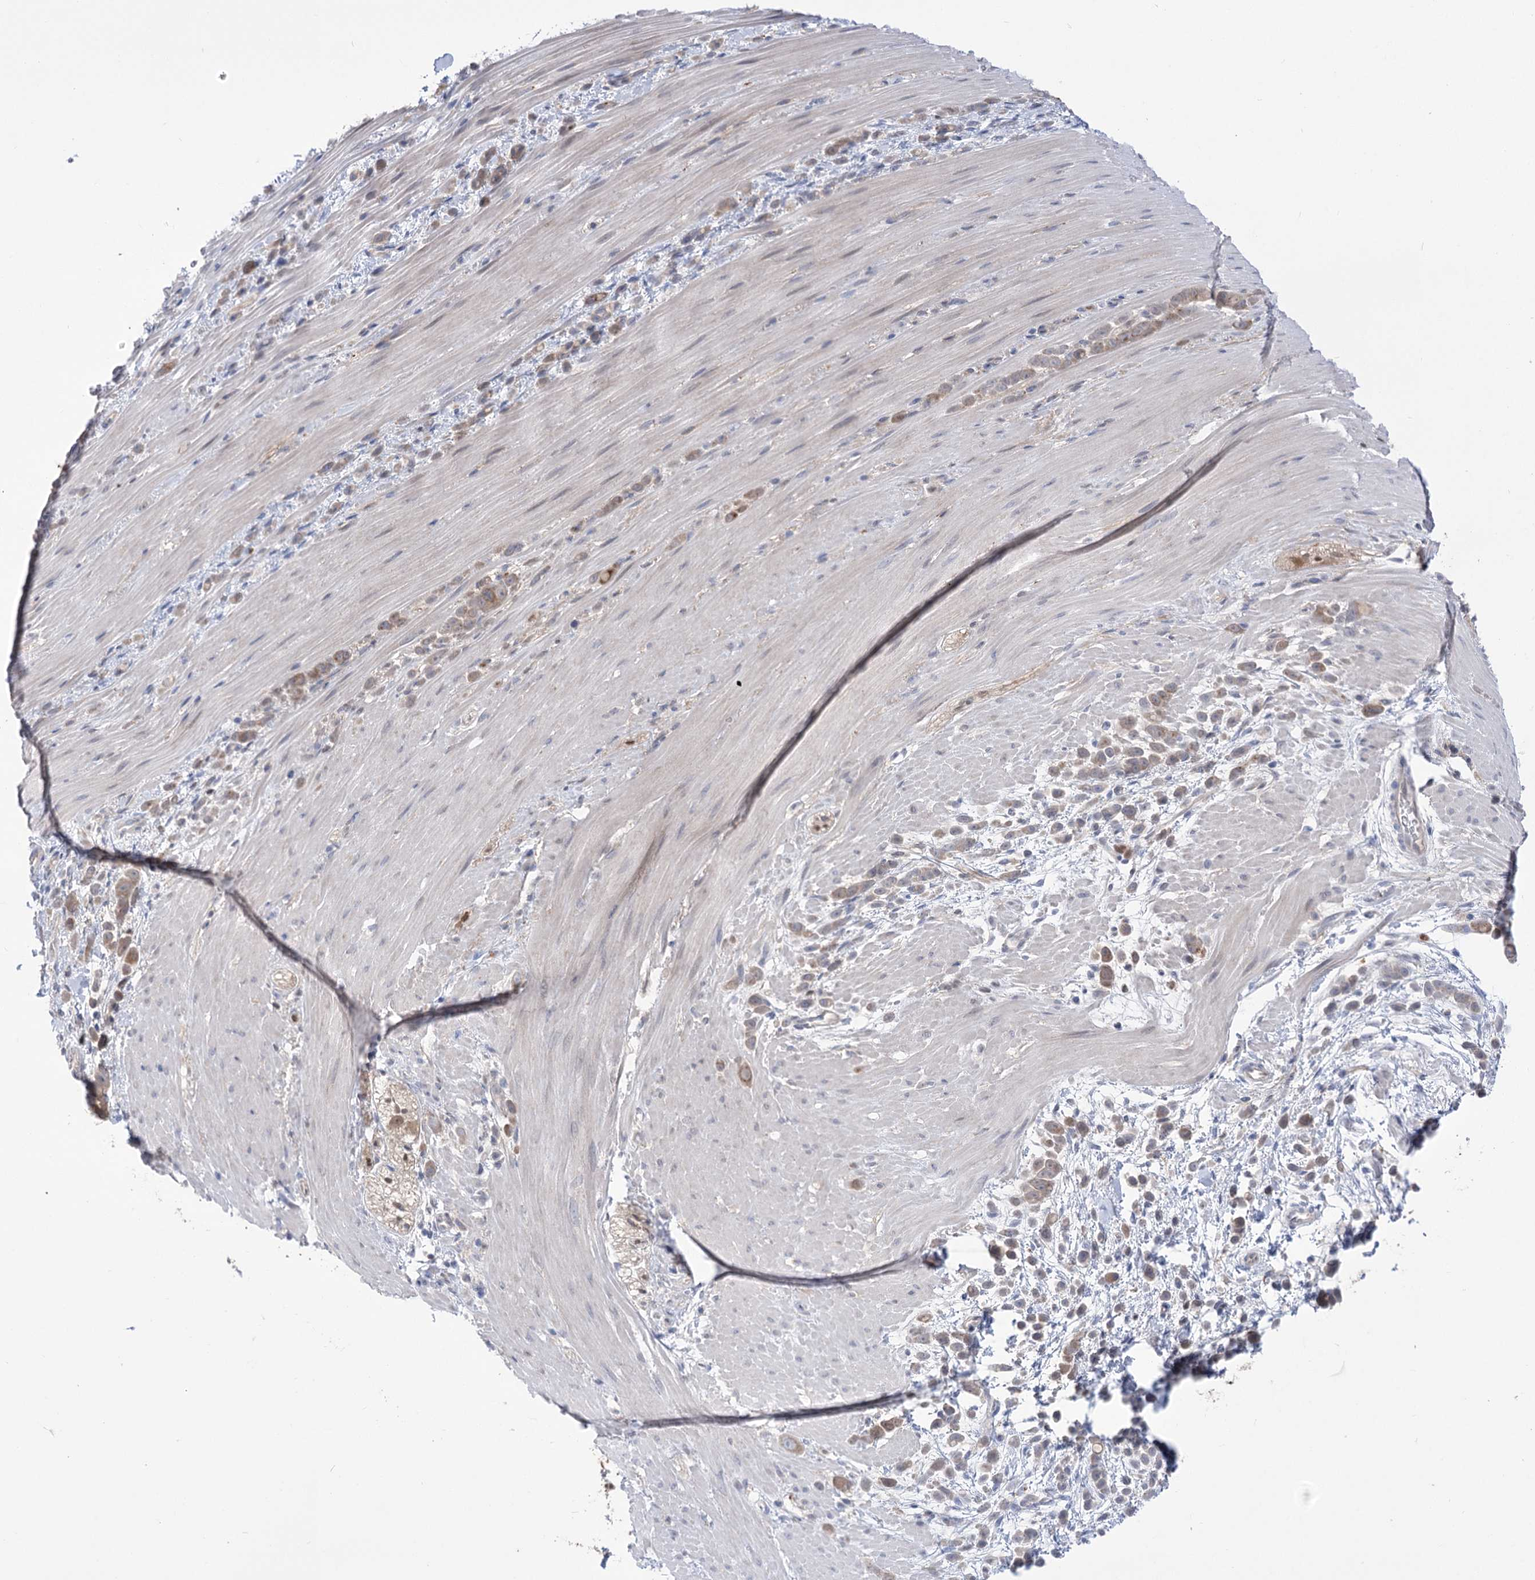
{"staining": {"intensity": "weak", "quantity": ">75%", "location": "cytoplasmic/membranous"}, "tissue": "pancreatic cancer", "cell_type": "Tumor cells", "image_type": "cancer", "snomed": [{"axis": "morphology", "description": "Normal tissue, NOS"}, {"axis": "morphology", "description": "Adenocarcinoma, NOS"}, {"axis": "topography", "description": "Pancreas"}], "caption": "Protein analysis of adenocarcinoma (pancreatic) tissue reveals weak cytoplasmic/membranous expression in approximately >75% of tumor cells.", "gene": "SIAE", "patient": {"sex": "female", "age": 64}}